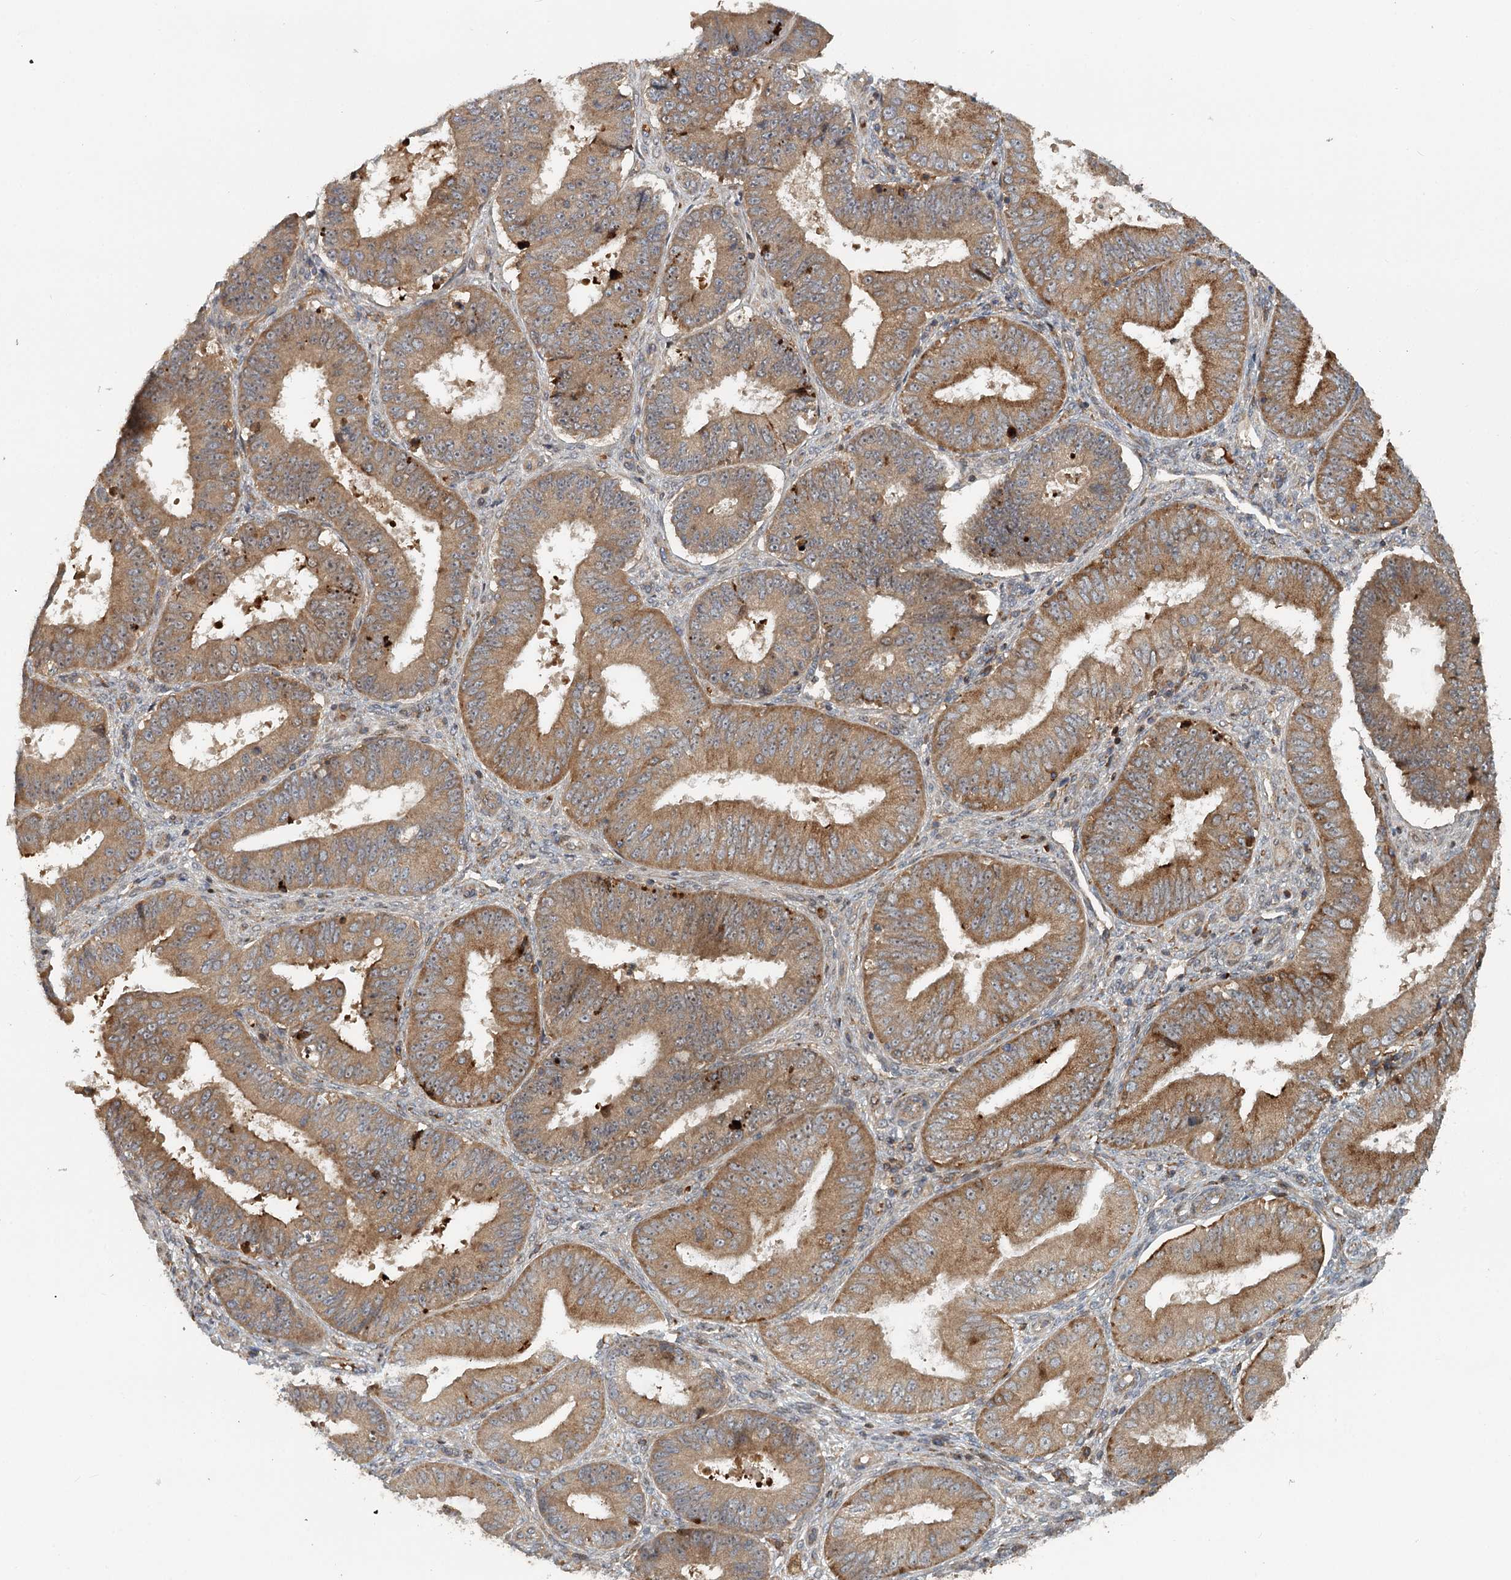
{"staining": {"intensity": "moderate", "quantity": ">75%", "location": "cytoplasmic/membranous"}, "tissue": "ovarian cancer", "cell_type": "Tumor cells", "image_type": "cancer", "snomed": [{"axis": "morphology", "description": "Carcinoma, endometroid"}, {"axis": "topography", "description": "Appendix"}, {"axis": "topography", "description": "Ovary"}], "caption": "Brown immunohistochemical staining in human endometroid carcinoma (ovarian) shows moderate cytoplasmic/membranous staining in approximately >75% of tumor cells. (DAB (3,3'-diaminobenzidine) = brown stain, brightfield microscopy at high magnification).", "gene": "RNF111", "patient": {"sex": "female", "age": 42}}